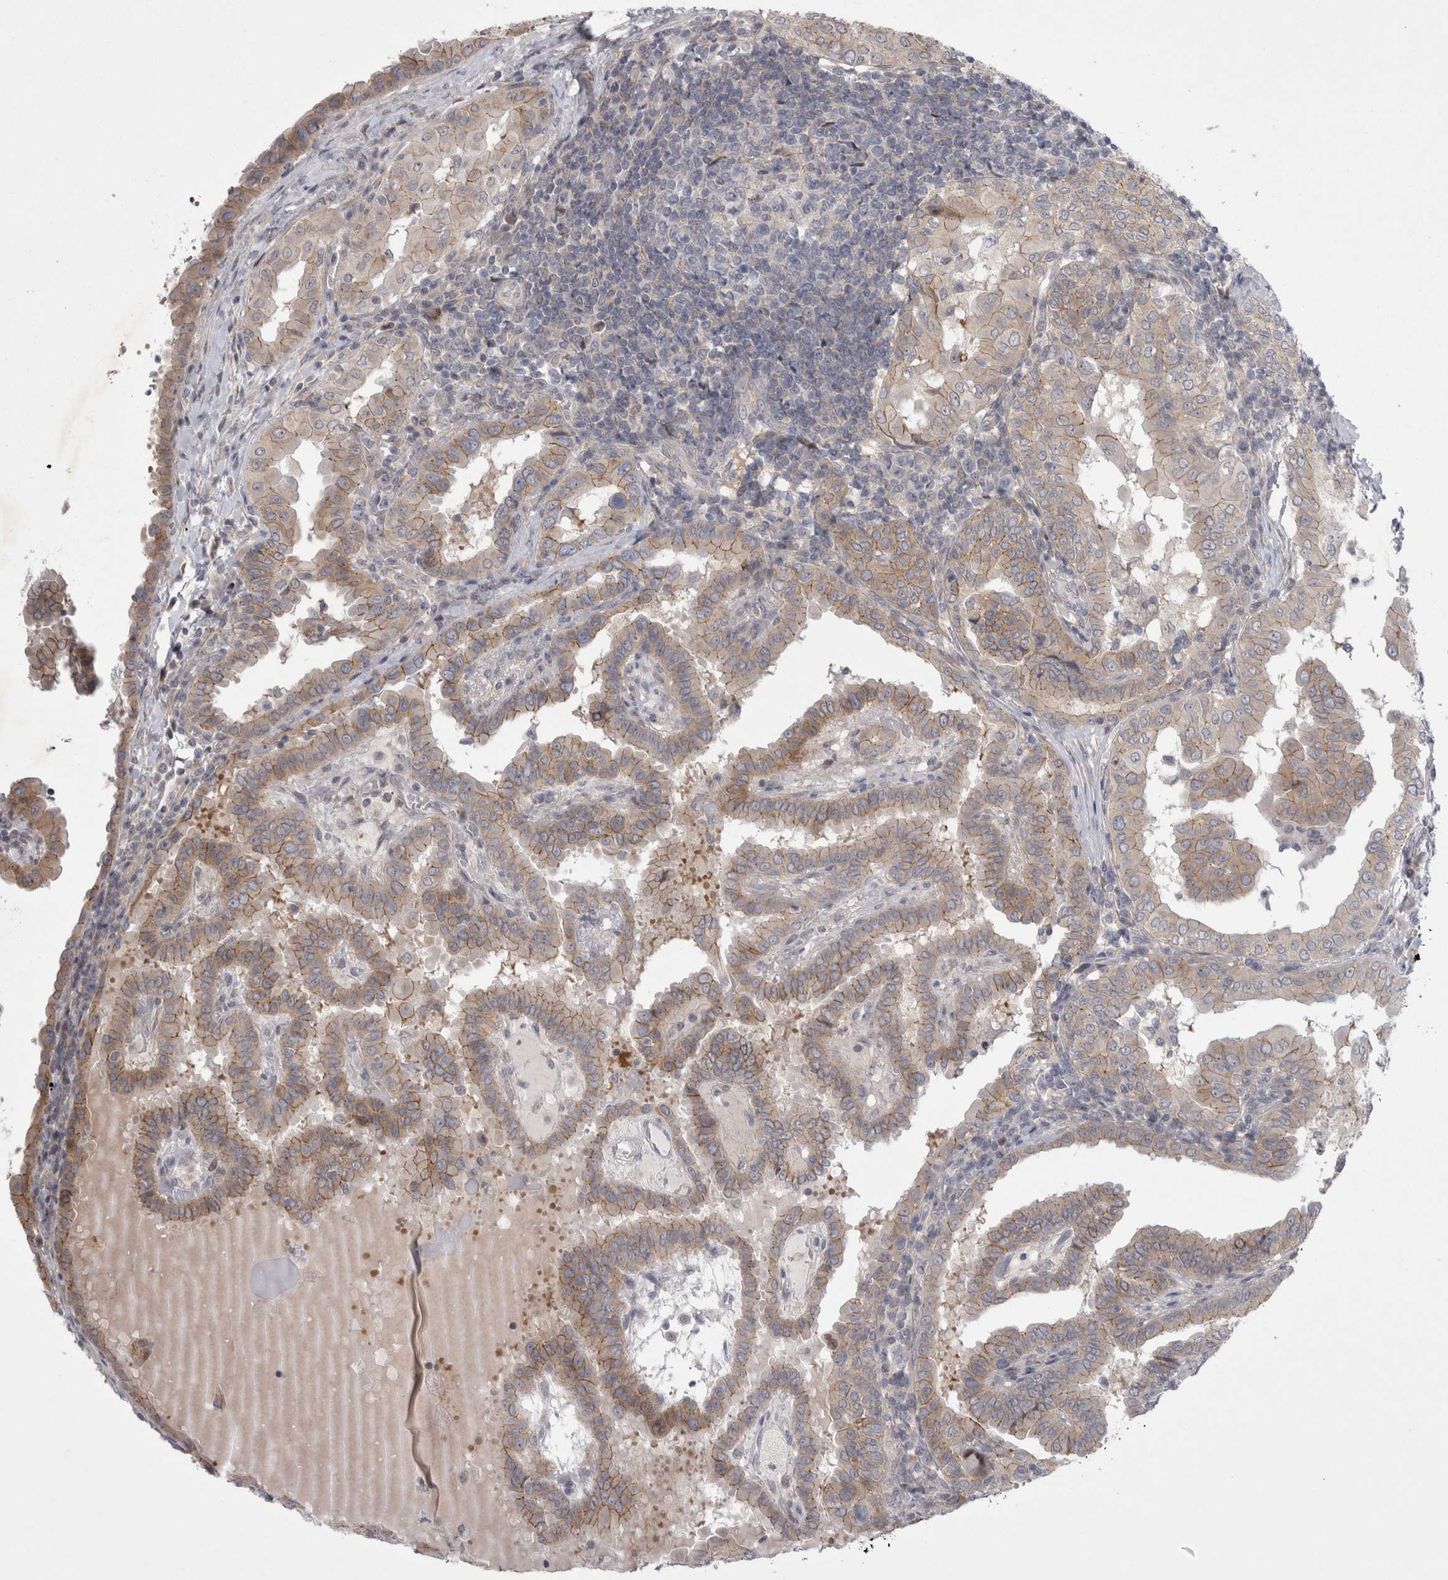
{"staining": {"intensity": "weak", "quantity": ">75%", "location": "cytoplasmic/membranous"}, "tissue": "thyroid cancer", "cell_type": "Tumor cells", "image_type": "cancer", "snomed": [{"axis": "morphology", "description": "Papillary adenocarcinoma, NOS"}, {"axis": "topography", "description": "Thyroid gland"}], "caption": "Immunohistochemical staining of thyroid papillary adenocarcinoma demonstrates weak cytoplasmic/membranous protein positivity in about >75% of tumor cells.", "gene": "NENF", "patient": {"sex": "male", "age": 33}}